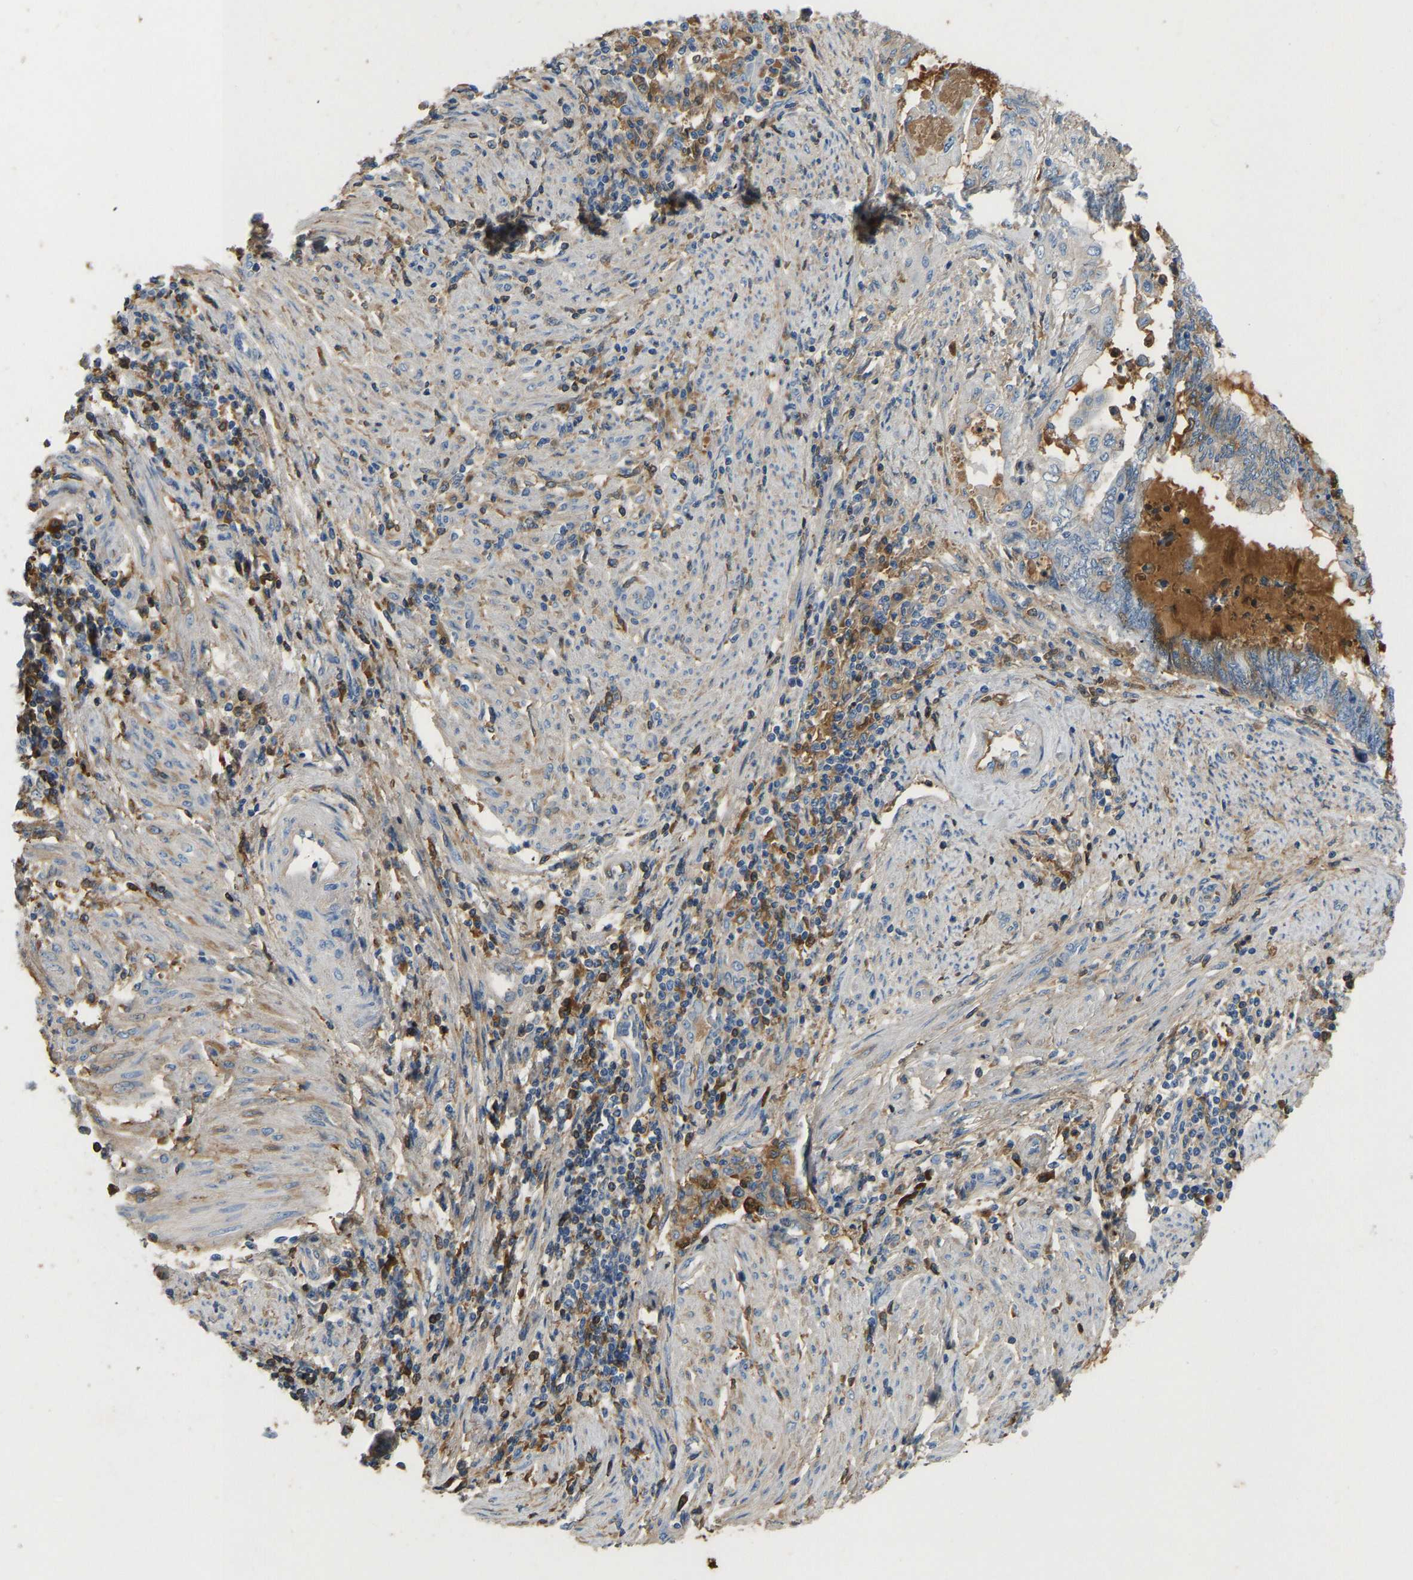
{"staining": {"intensity": "moderate", "quantity": "<25%", "location": "cytoplasmic/membranous"}, "tissue": "endometrial cancer", "cell_type": "Tumor cells", "image_type": "cancer", "snomed": [{"axis": "morphology", "description": "Adenocarcinoma, NOS"}, {"axis": "topography", "description": "Uterus"}, {"axis": "topography", "description": "Endometrium"}], "caption": "This is a photomicrograph of immunohistochemistry (IHC) staining of endometrial cancer, which shows moderate positivity in the cytoplasmic/membranous of tumor cells.", "gene": "STC1", "patient": {"sex": "female", "age": 70}}